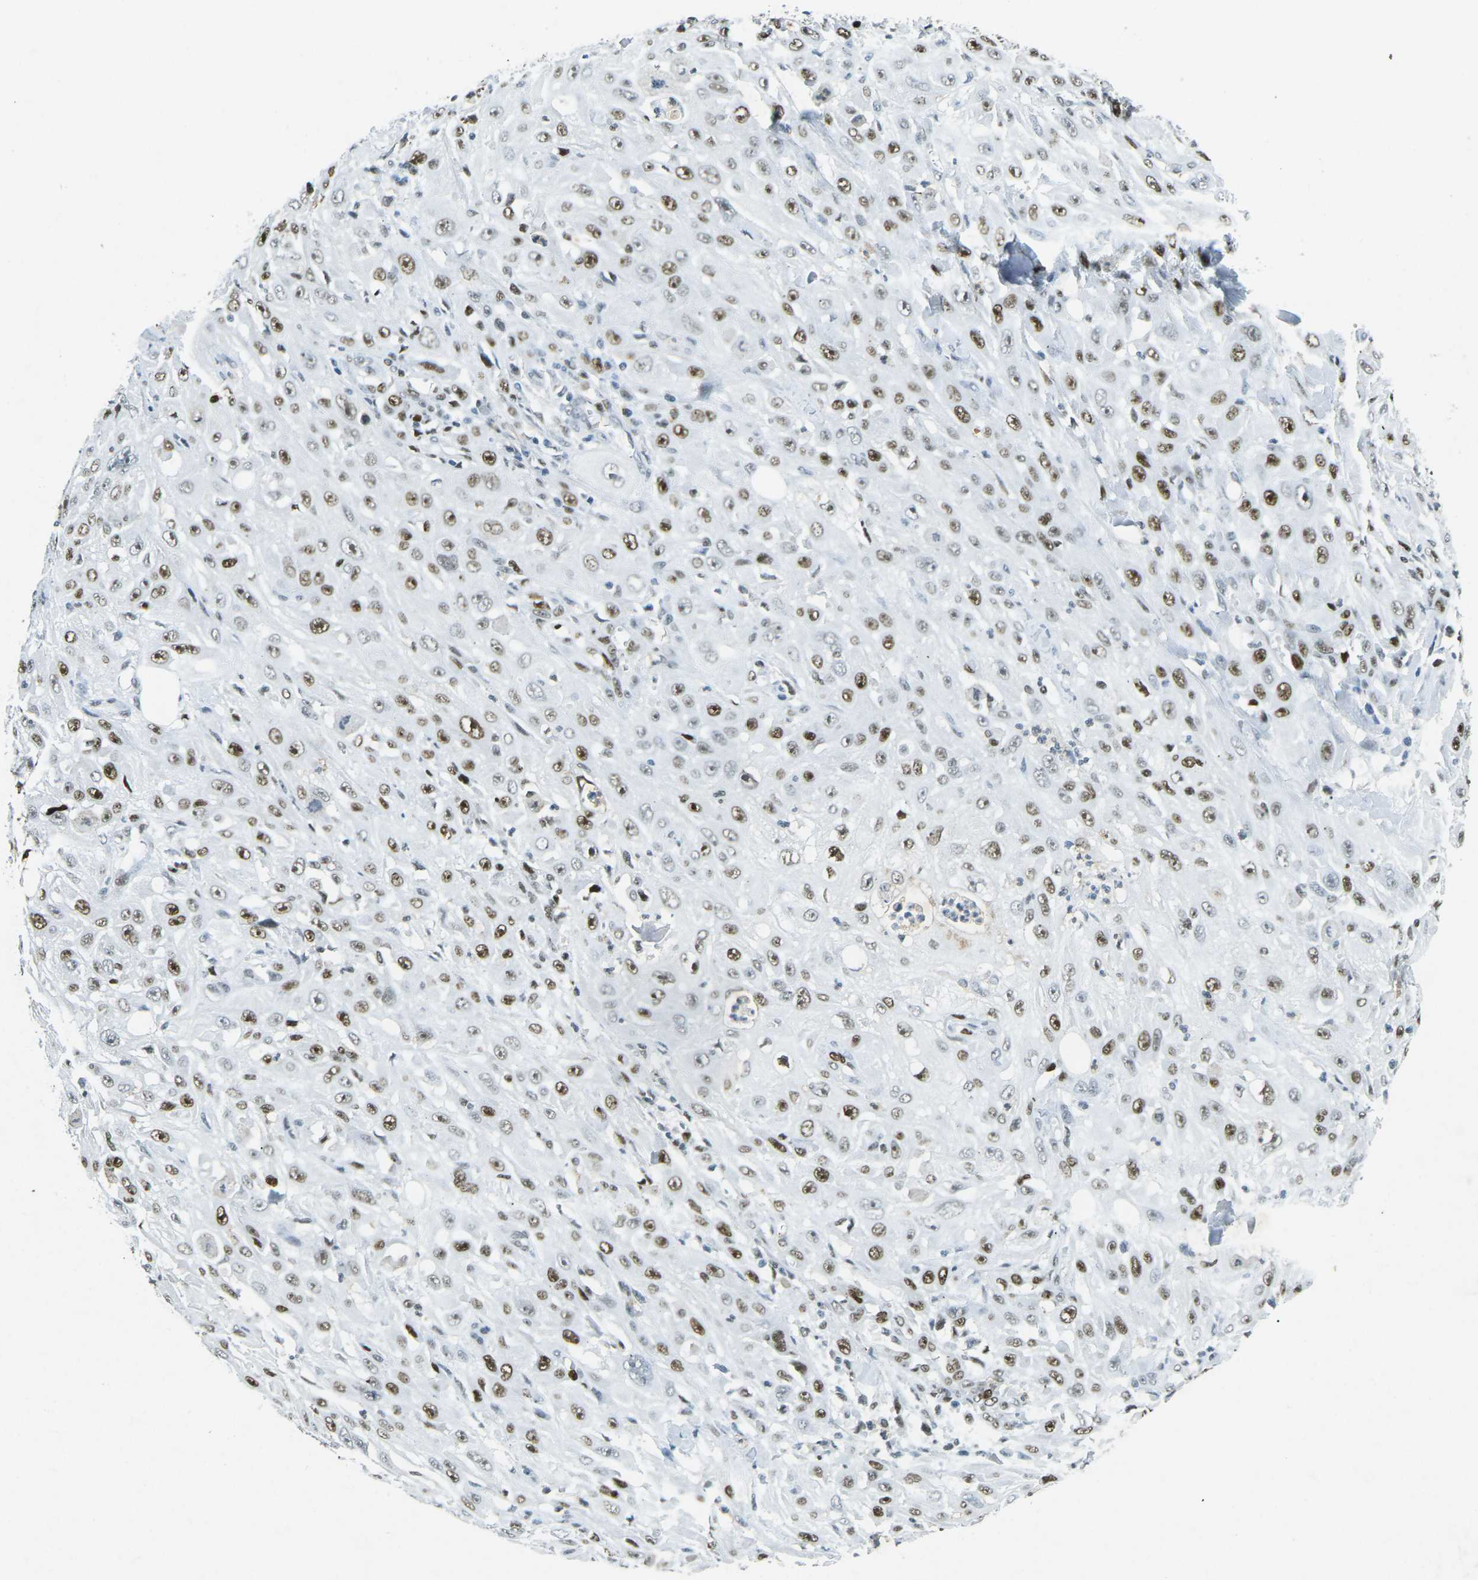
{"staining": {"intensity": "moderate", "quantity": ">75%", "location": "nuclear"}, "tissue": "skin cancer", "cell_type": "Tumor cells", "image_type": "cancer", "snomed": [{"axis": "morphology", "description": "Squamous cell carcinoma, NOS"}, {"axis": "morphology", "description": "Squamous cell carcinoma, metastatic, NOS"}, {"axis": "topography", "description": "Skin"}, {"axis": "topography", "description": "Lymph node"}], "caption": "A brown stain highlights moderate nuclear staining of a protein in human skin cancer tumor cells.", "gene": "RB1", "patient": {"sex": "male", "age": 75}}